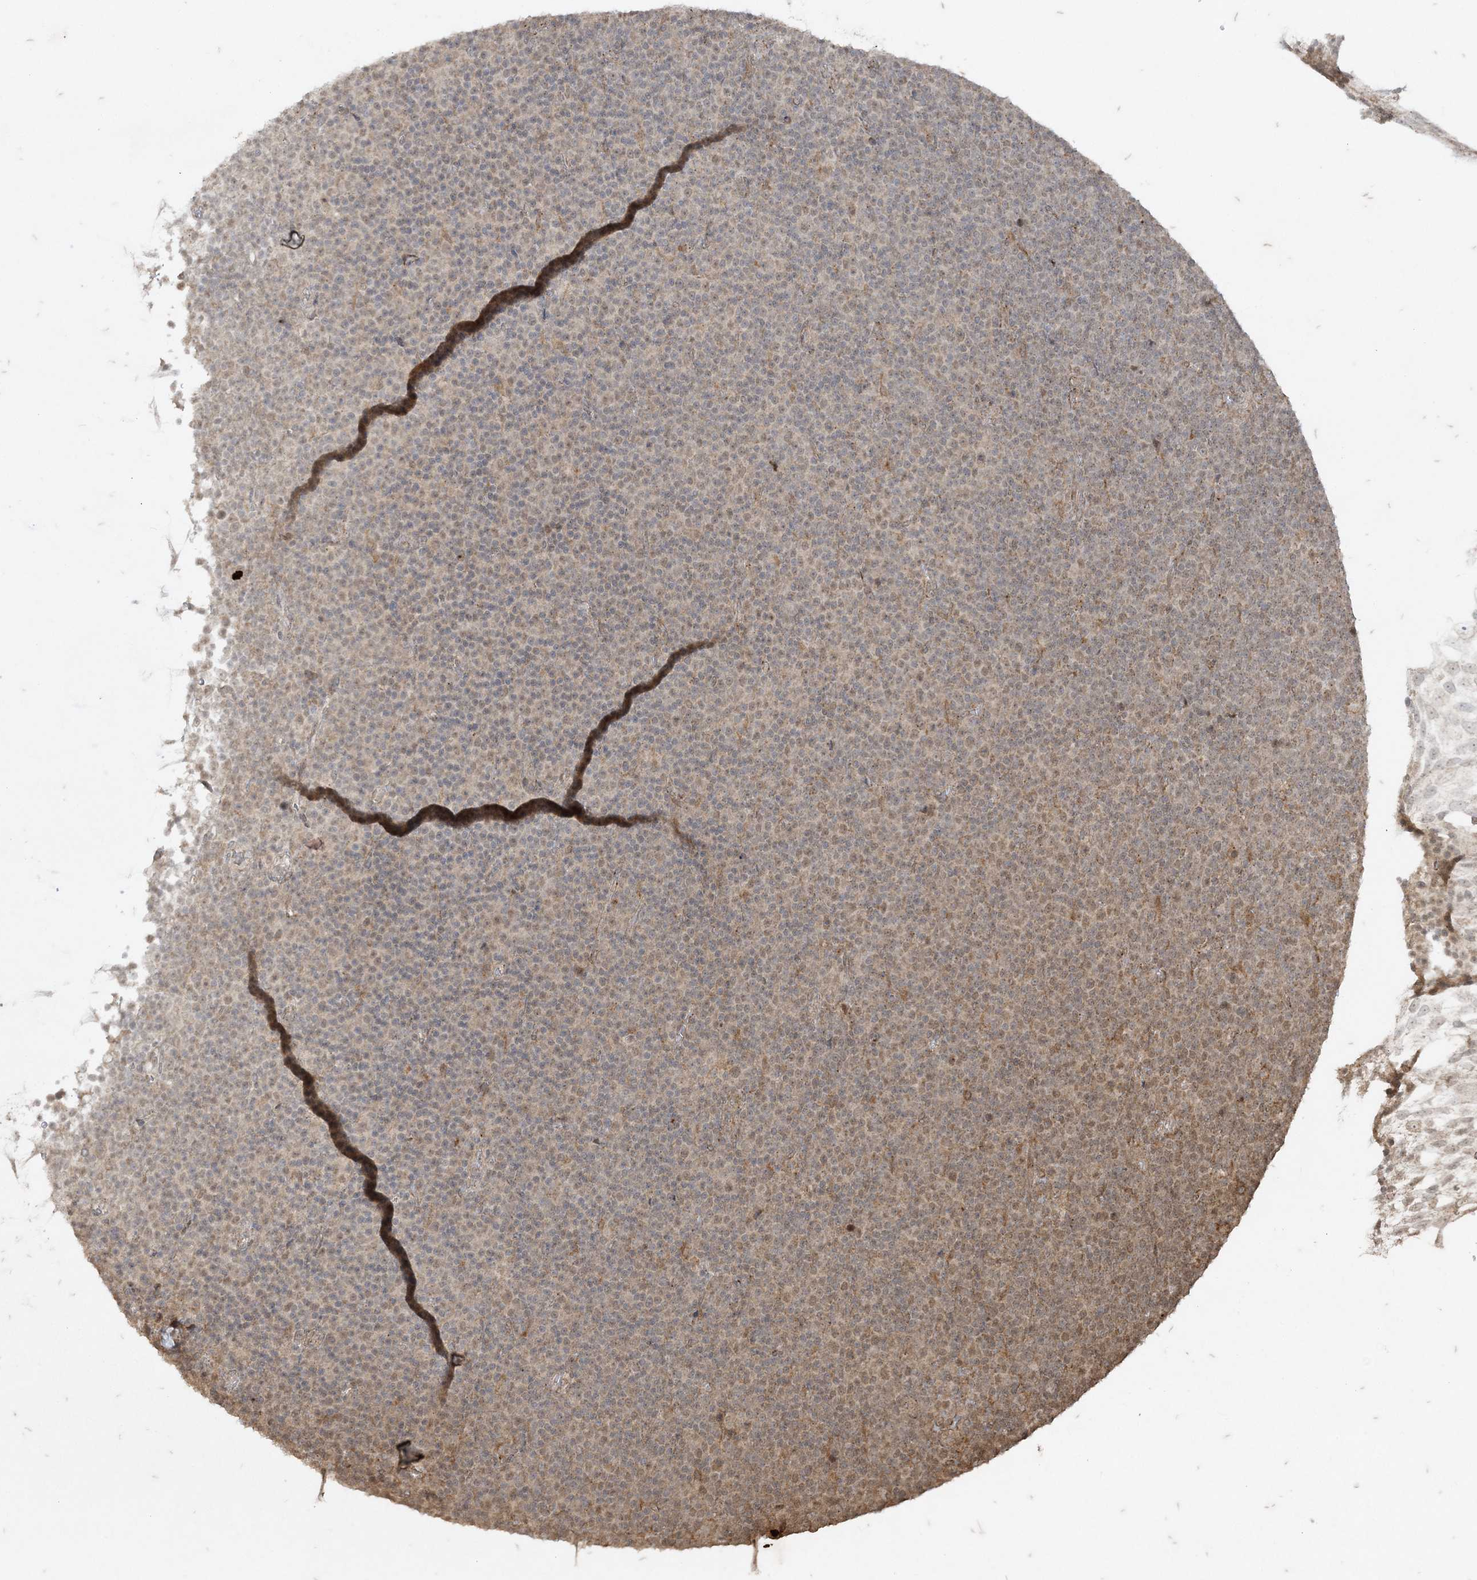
{"staining": {"intensity": "weak", "quantity": "<25%", "location": "nuclear"}, "tissue": "lymphoma", "cell_type": "Tumor cells", "image_type": "cancer", "snomed": [{"axis": "morphology", "description": "Malignant lymphoma, non-Hodgkin's type, Low grade"}, {"axis": "topography", "description": "Lymph node"}], "caption": "The photomicrograph displays no significant positivity in tumor cells of malignant lymphoma, non-Hodgkin's type (low-grade). The staining is performed using DAB brown chromogen with nuclei counter-stained in using hematoxylin.", "gene": "RRAS", "patient": {"sex": "female", "age": 67}}